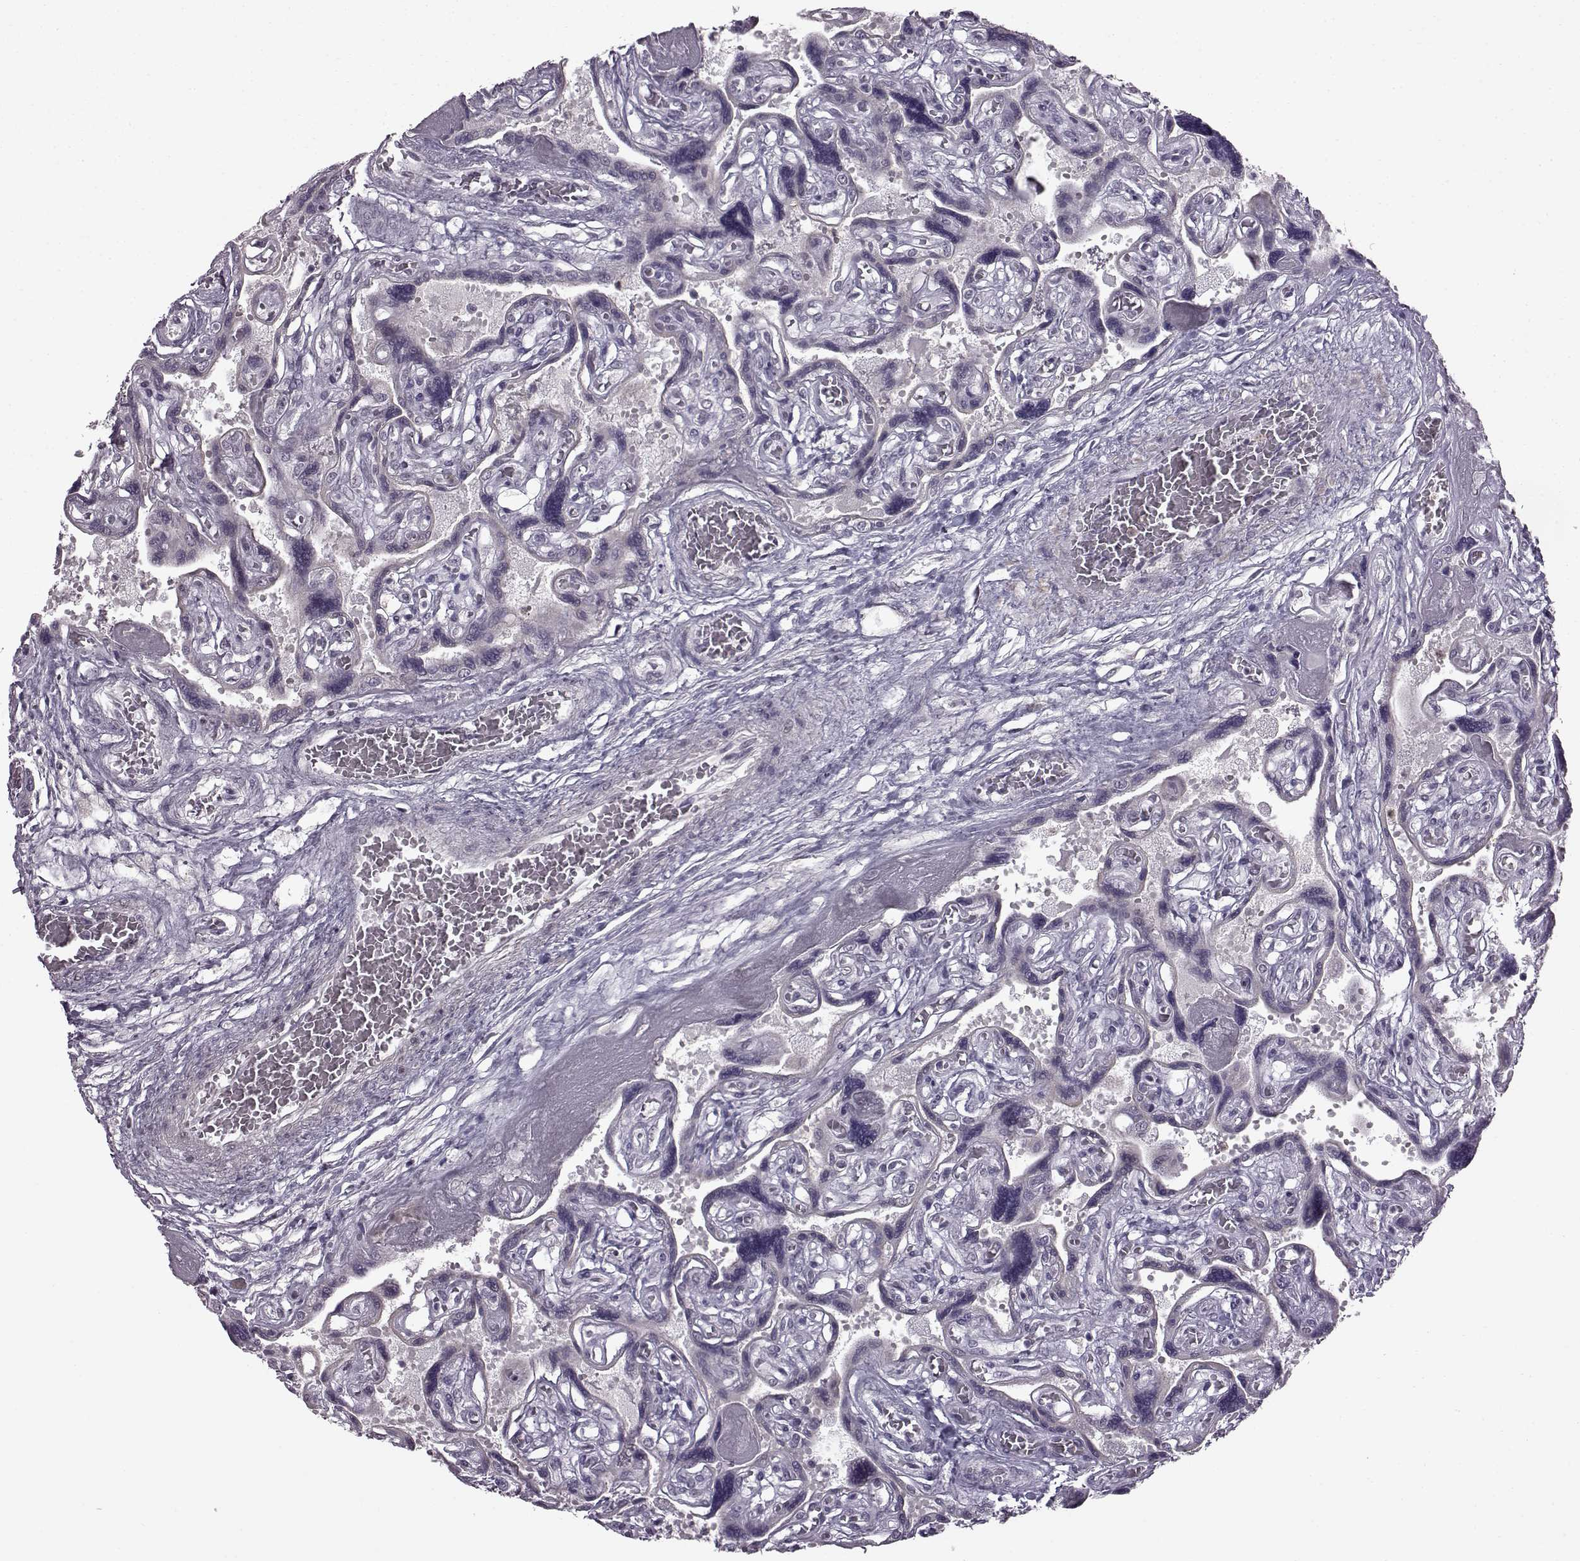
{"staining": {"intensity": "weak", "quantity": "<25%", "location": "nuclear"}, "tissue": "placenta", "cell_type": "Decidual cells", "image_type": "normal", "snomed": [{"axis": "morphology", "description": "Normal tissue, NOS"}, {"axis": "topography", "description": "Placenta"}], "caption": "The immunohistochemistry photomicrograph has no significant positivity in decidual cells of placenta.", "gene": "SLC28A2", "patient": {"sex": "female", "age": 32}}